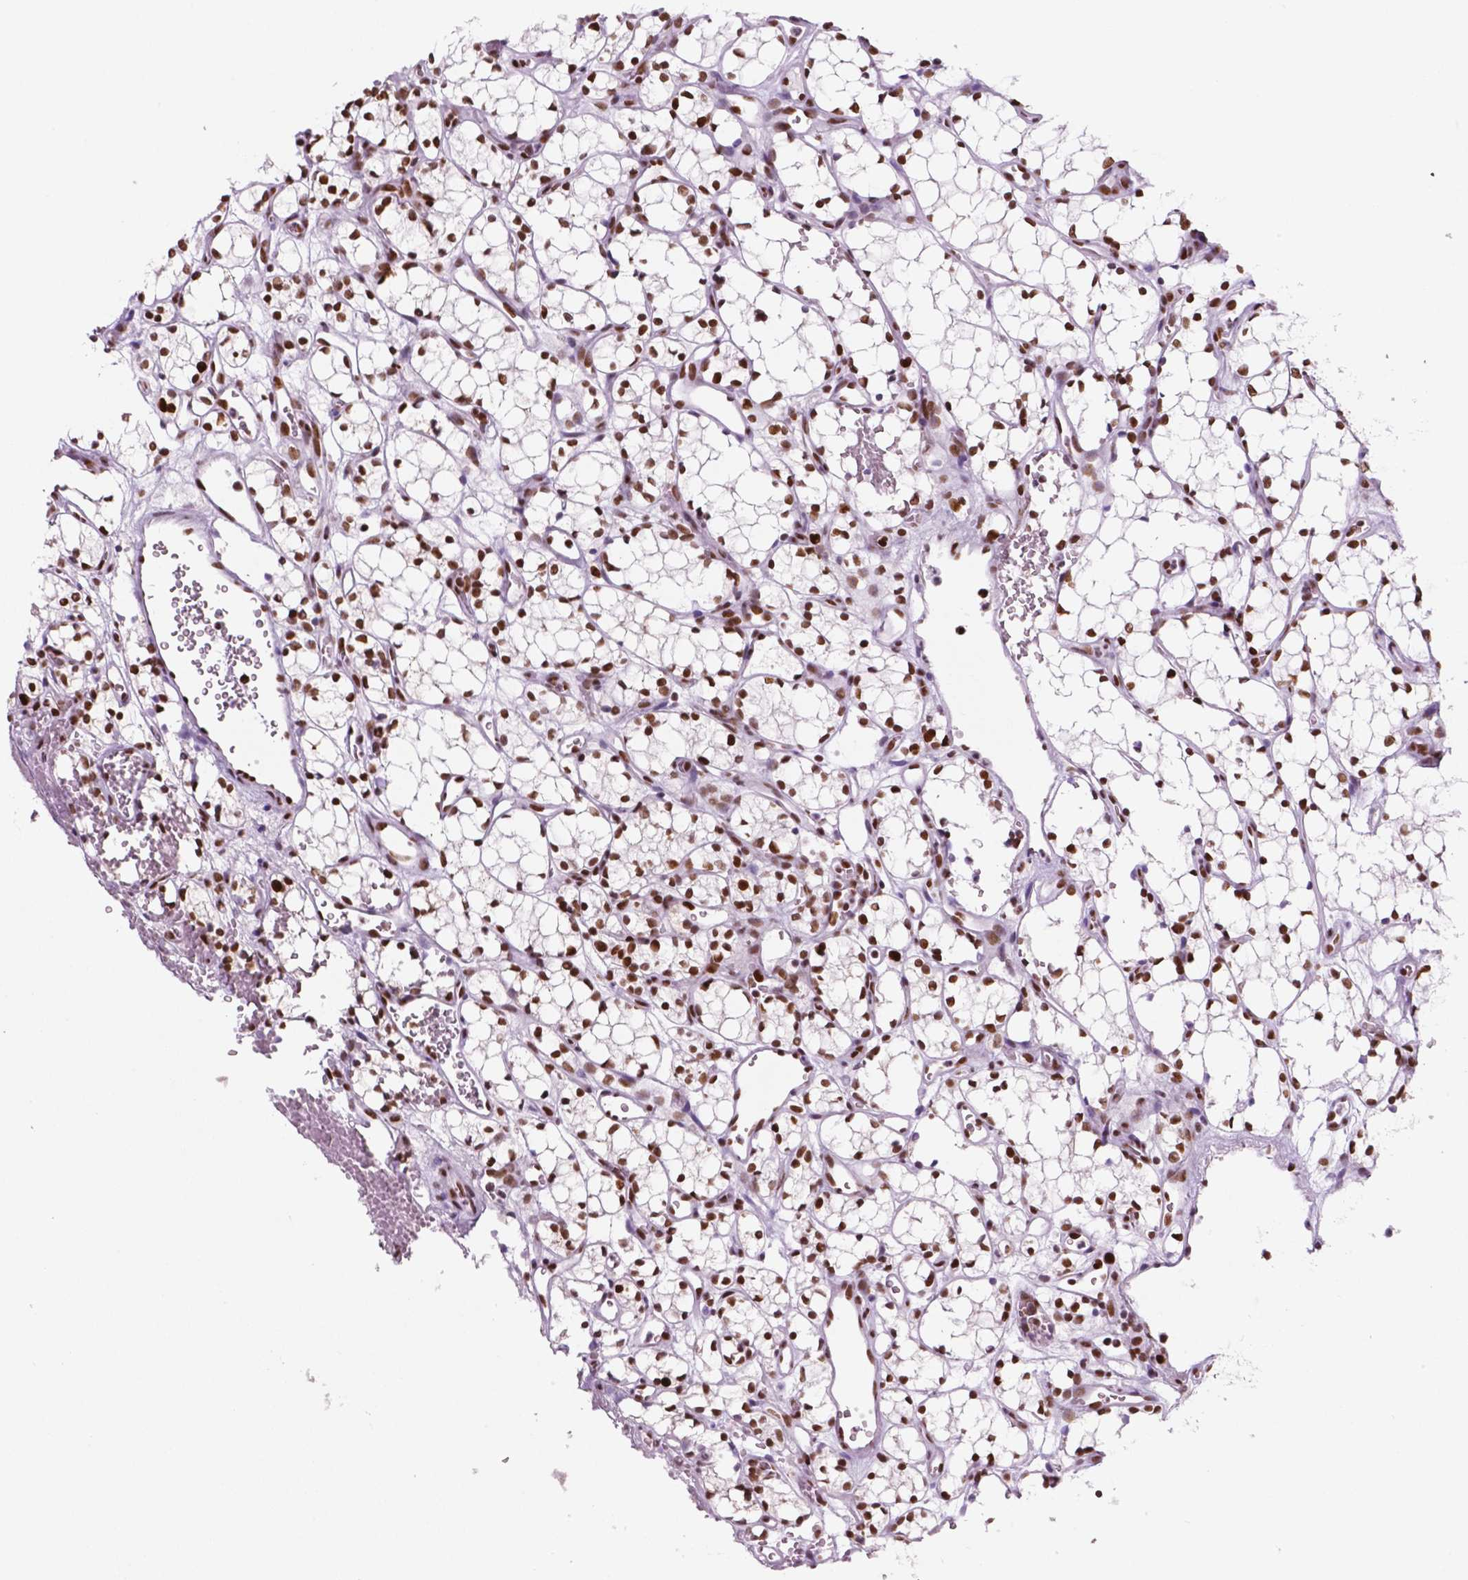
{"staining": {"intensity": "strong", "quantity": ">75%", "location": "nuclear"}, "tissue": "renal cancer", "cell_type": "Tumor cells", "image_type": "cancer", "snomed": [{"axis": "morphology", "description": "Adenocarcinoma, NOS"}, {"axis": "topography", "description": "Kidney"}], "caption": "Immunohistochemical staining of human adenocarcinoma (renal) reveals strong nuclear protein expression in about >75% of tumor cells.", "gene": "MSH6", "patient": {"sex": "female", "age": 69}}